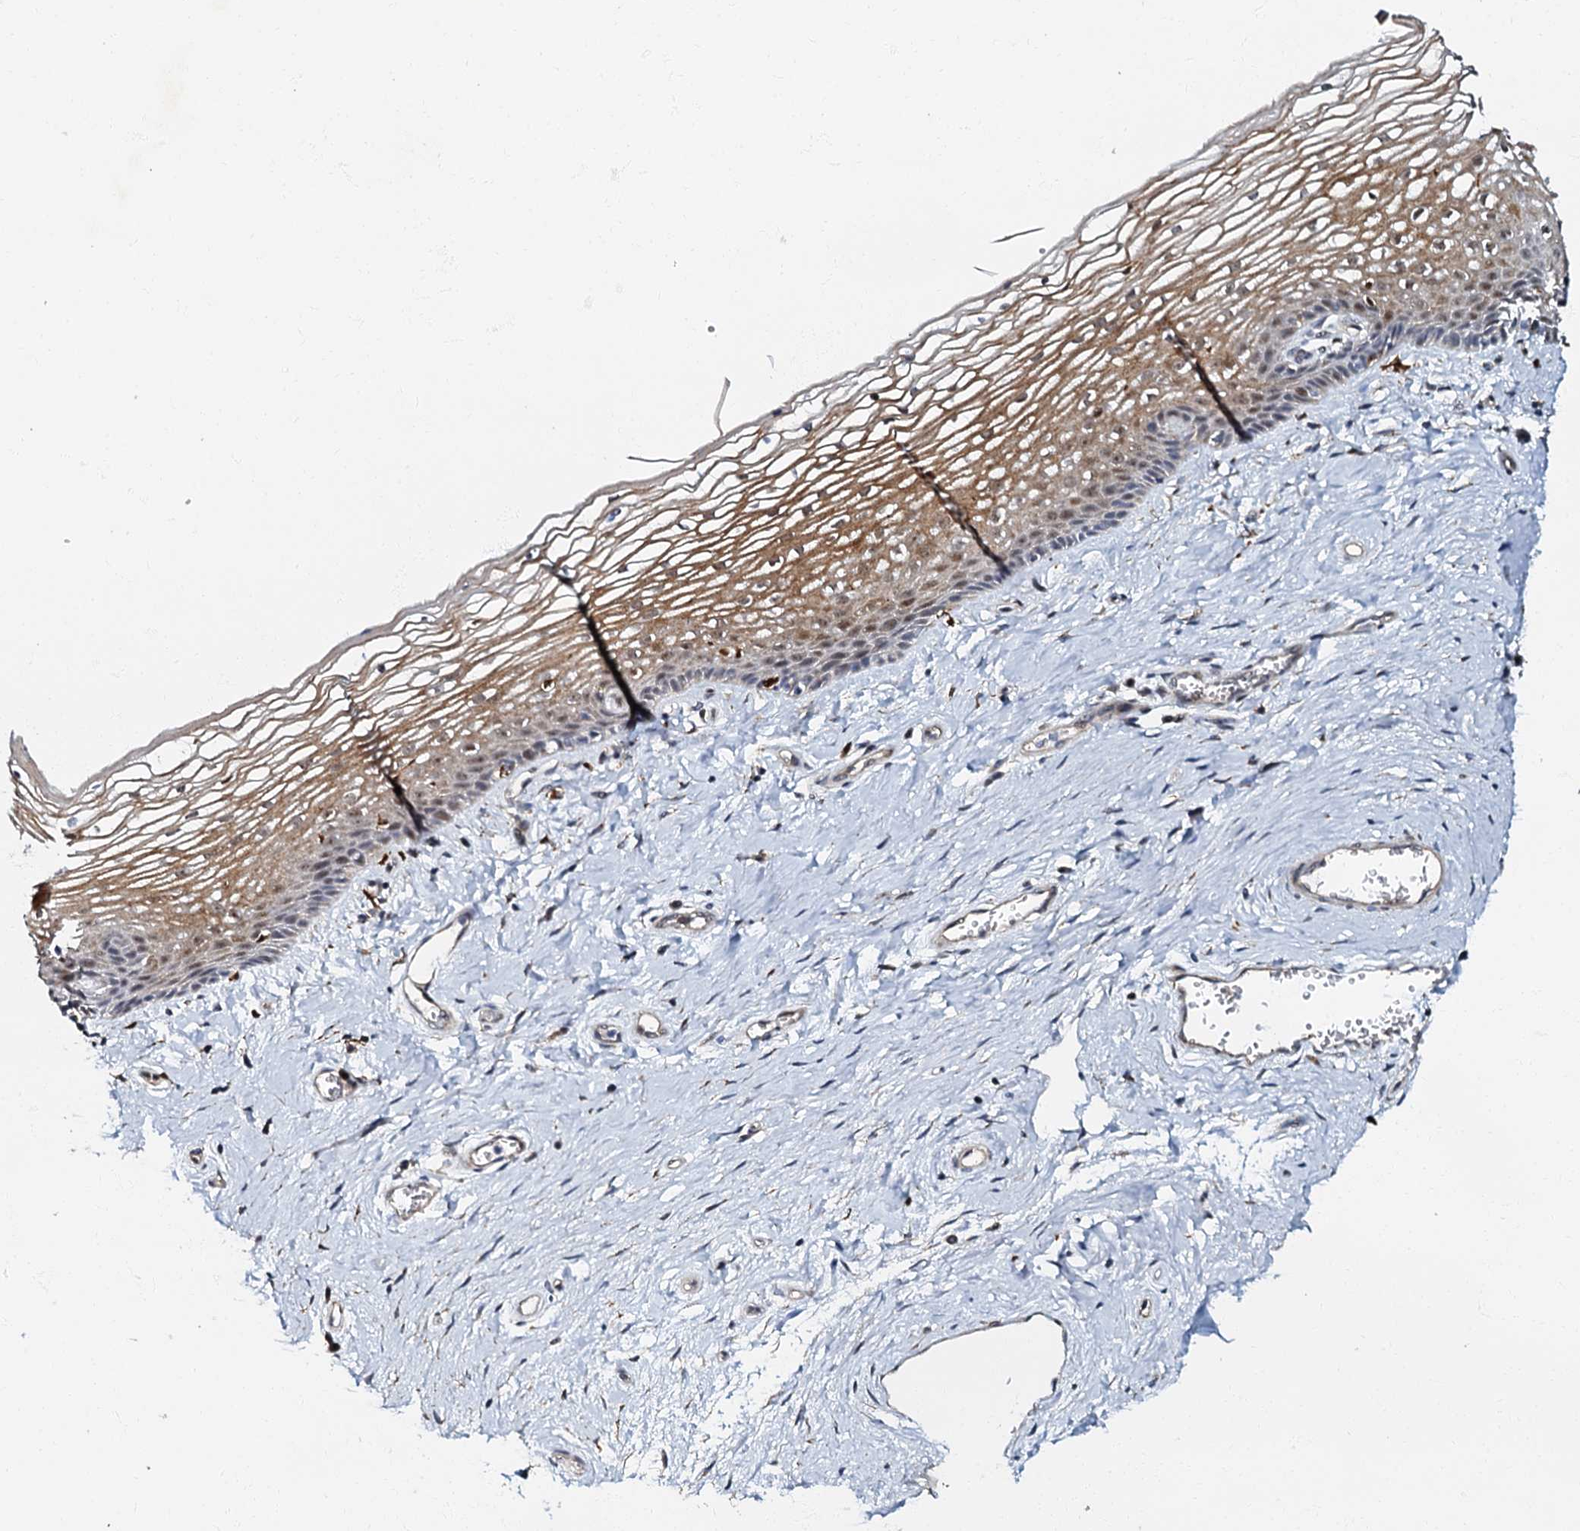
{"staining": {"intensity": "moderate", "quantity": "25%-75%", "location": "cytoplasmic/membranous,nuclear"}, "tissue": "vagina", "cell_type": "Squamous epithelial cells", "image_type": "normal", "snomed": [{"axis": "morphology", "description": "Normal tissue, NOS"}, {"axis": "topography", "description": "Vagina"}], "caption": "Vagina stained for a protein (brown) exhibits moderate cytoplasmic/membranous,nuclear positive positivity in approximately 25%-75% of squamous epithelial cells.", "gene": "OLAH", "patient": {"sex": "female", "age": 46}}